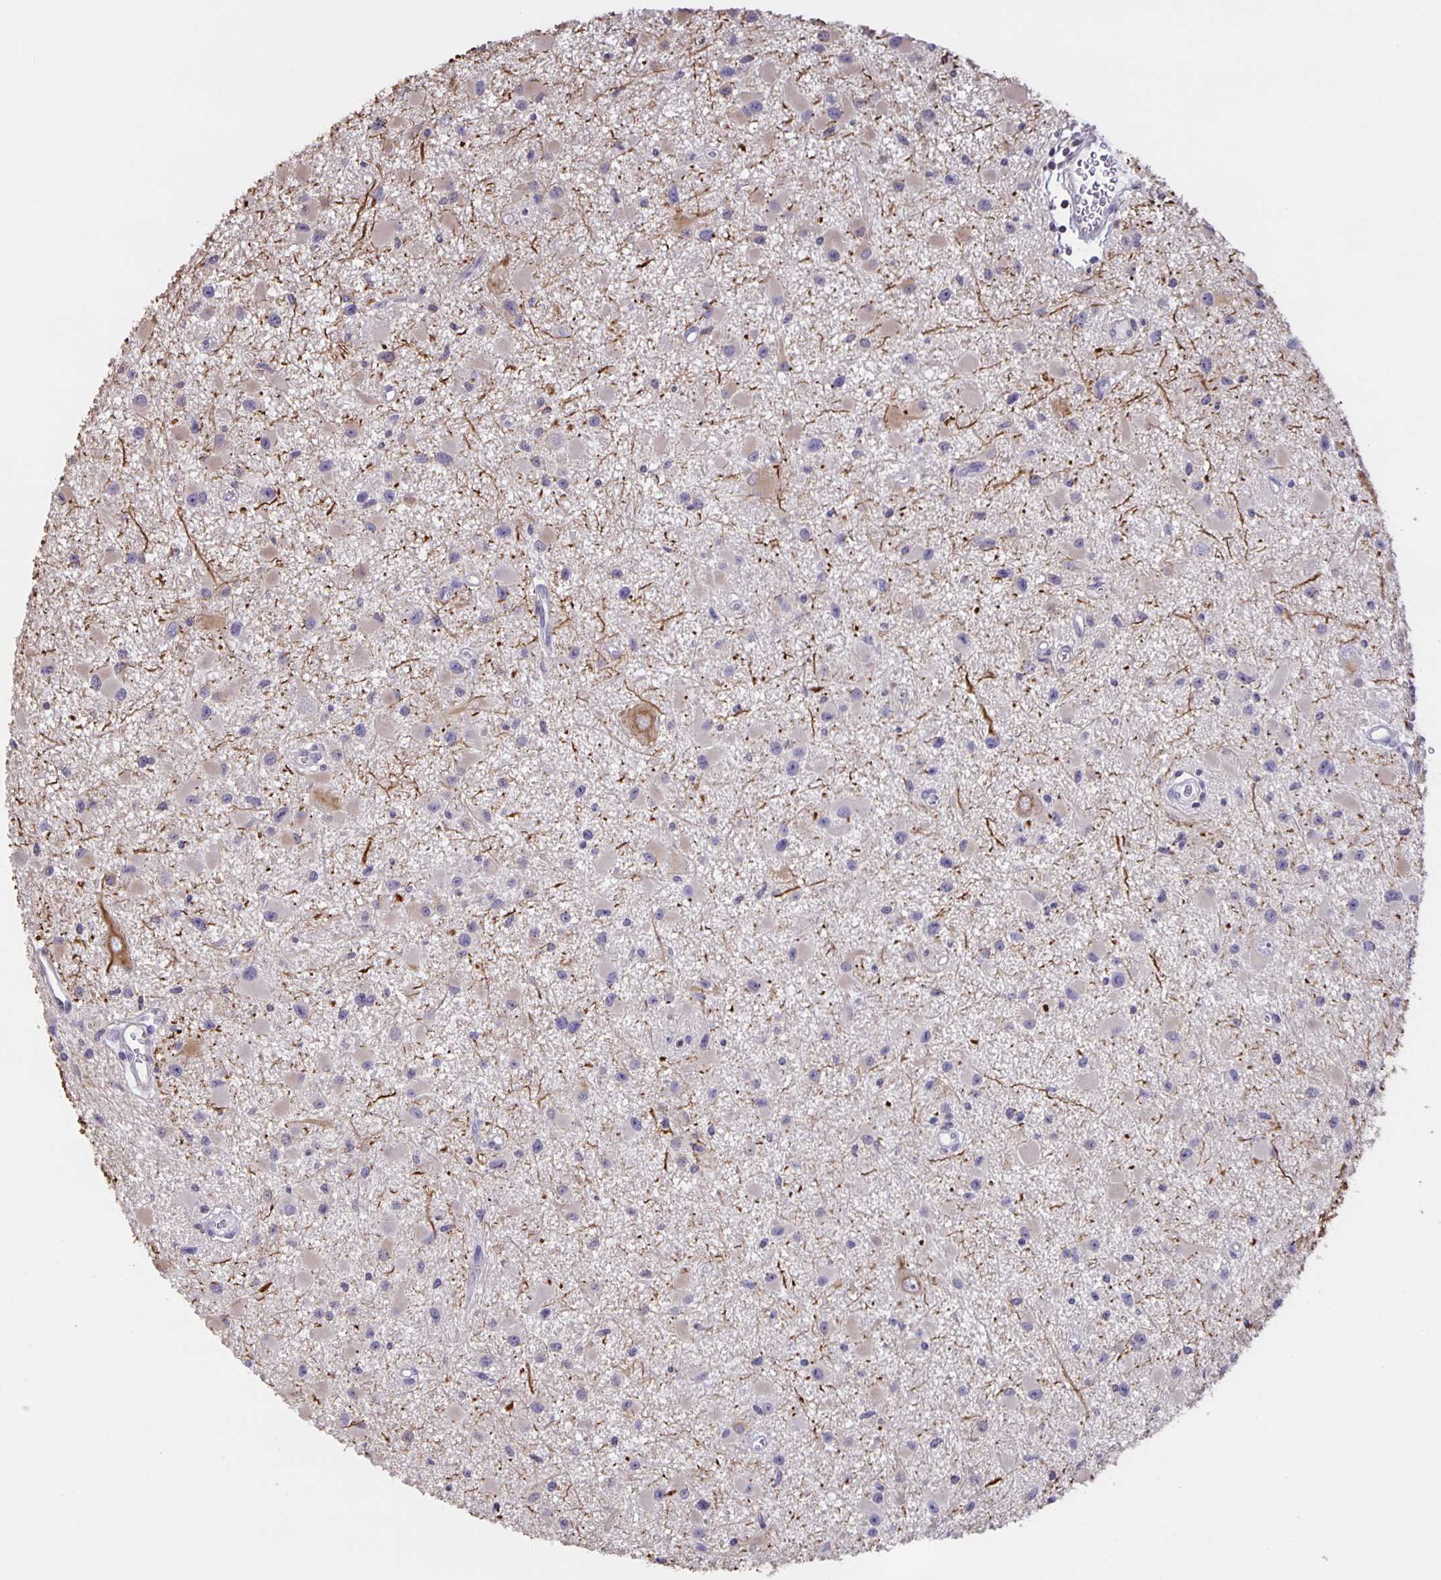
{"staining": {"intensity": "negative", "quantity": "none", "location": "none"}, "tissue": "glioma", "cell_type": "Tumor cells", "image_type": "cancer", "snomed": [{"axis": "morphology", "description": "Glioma, malignant, High grade"}, {"axis": "topography", "description": "Brain"}], "caption": "Human glioma stained for a protein using IHC reveals no staining in tumor cells.", "gene": "MARCHF6", "patient": {"sex": "male", "age": 54}}